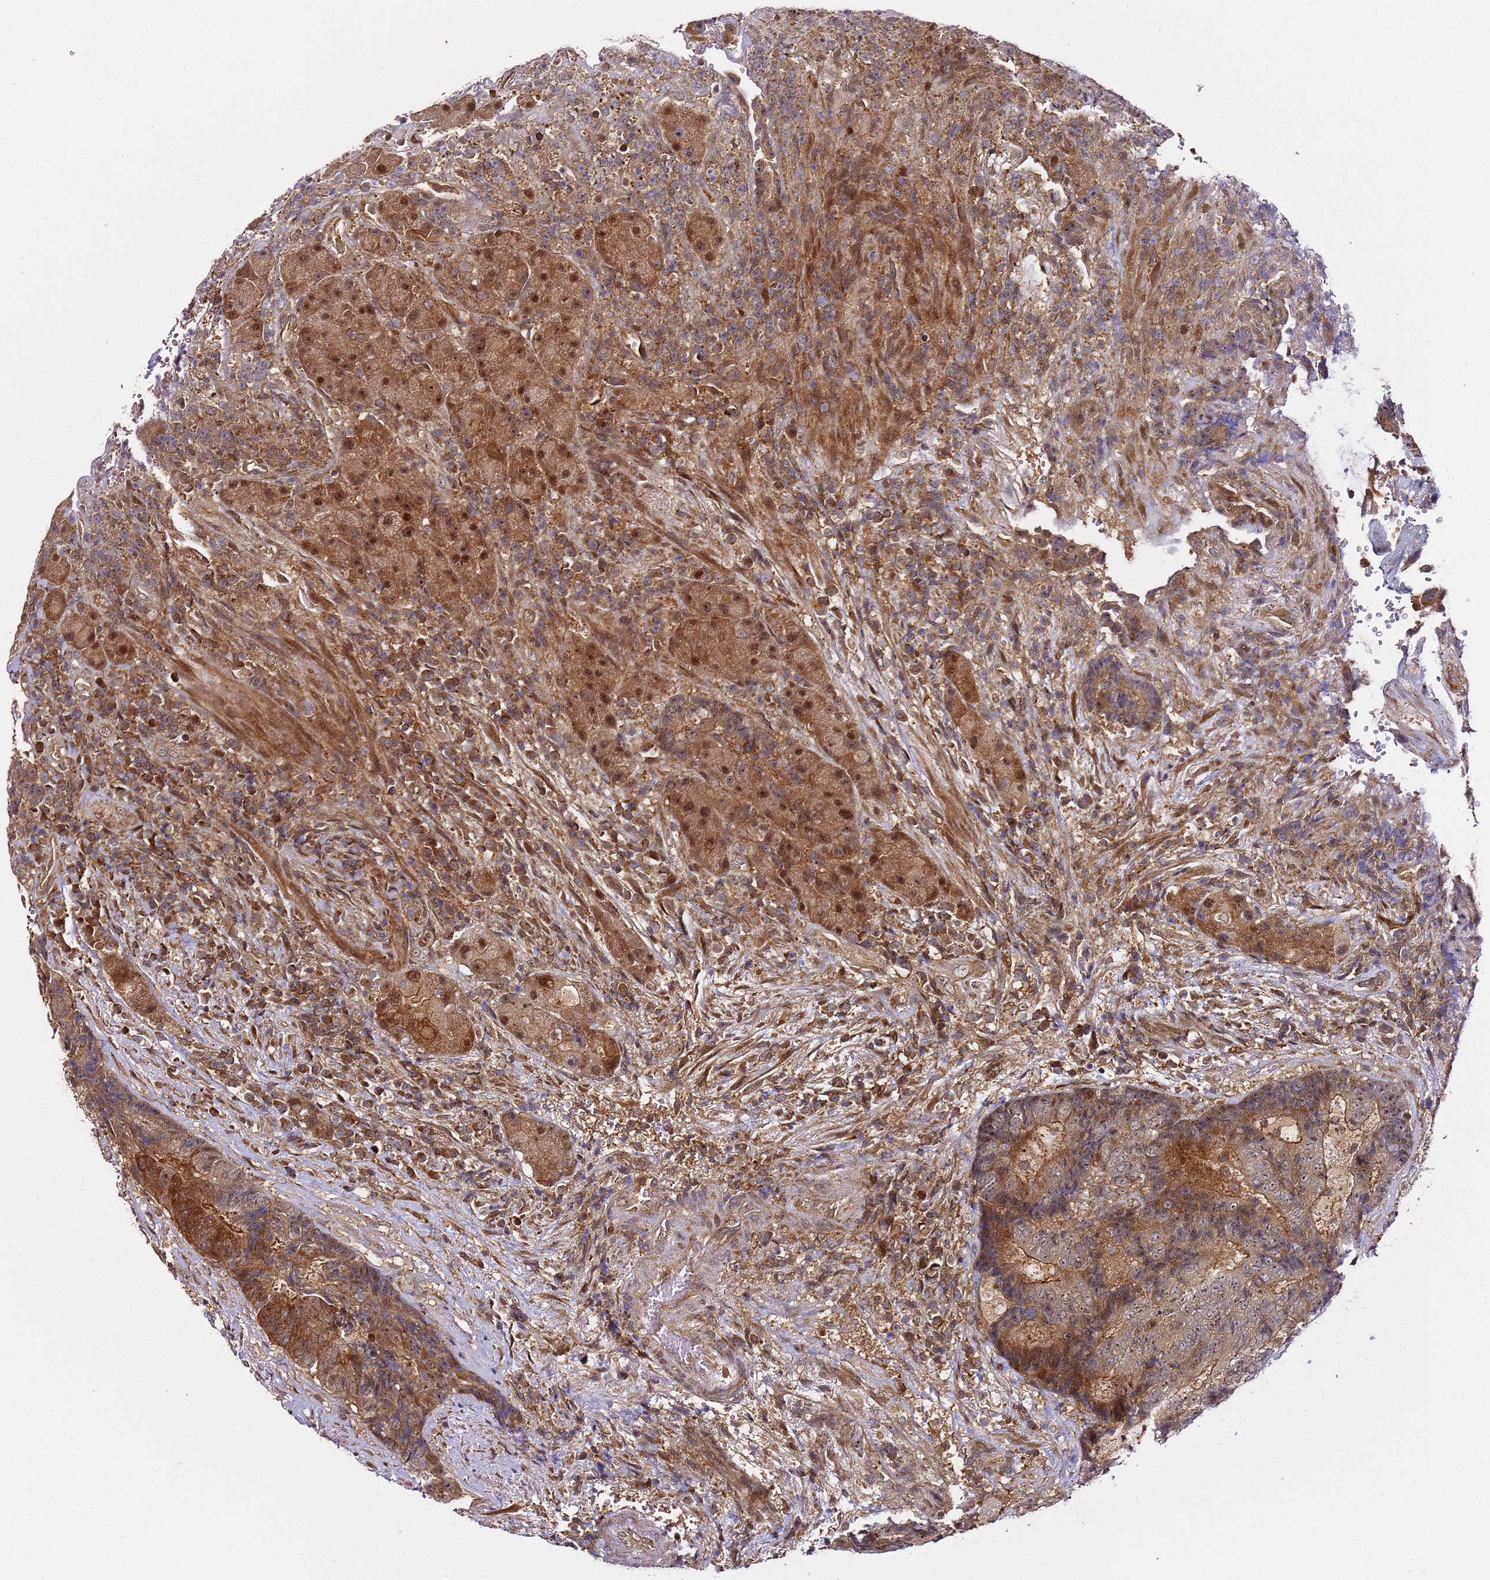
{"staining": {"intensity": "moderate", "quantity": ">75%", "location": "cytoplasmic/membranous,nuclear"}, "tissue": "colorectal cancer", "cell_type": "Tumor cells", "image_type": "cancer", "snomed": [{"axis": "morphology", "description": "Adenocarcinoma, NOS"}, {"axis": "topography", "description": "Rectum"}], "caption": "Colorectal cancer (adenocarcinoma) tissue shows moderate cytoplasmic/membranous and nuclear staining in approximately >75% of tumor cells The staining is performed using DAB brown chromogen to label protein expression. The nuclei are counter-stained blue using hematoxylin.", "gene": "PRMT7", "patient": {"sex": "male", "age": 69}}